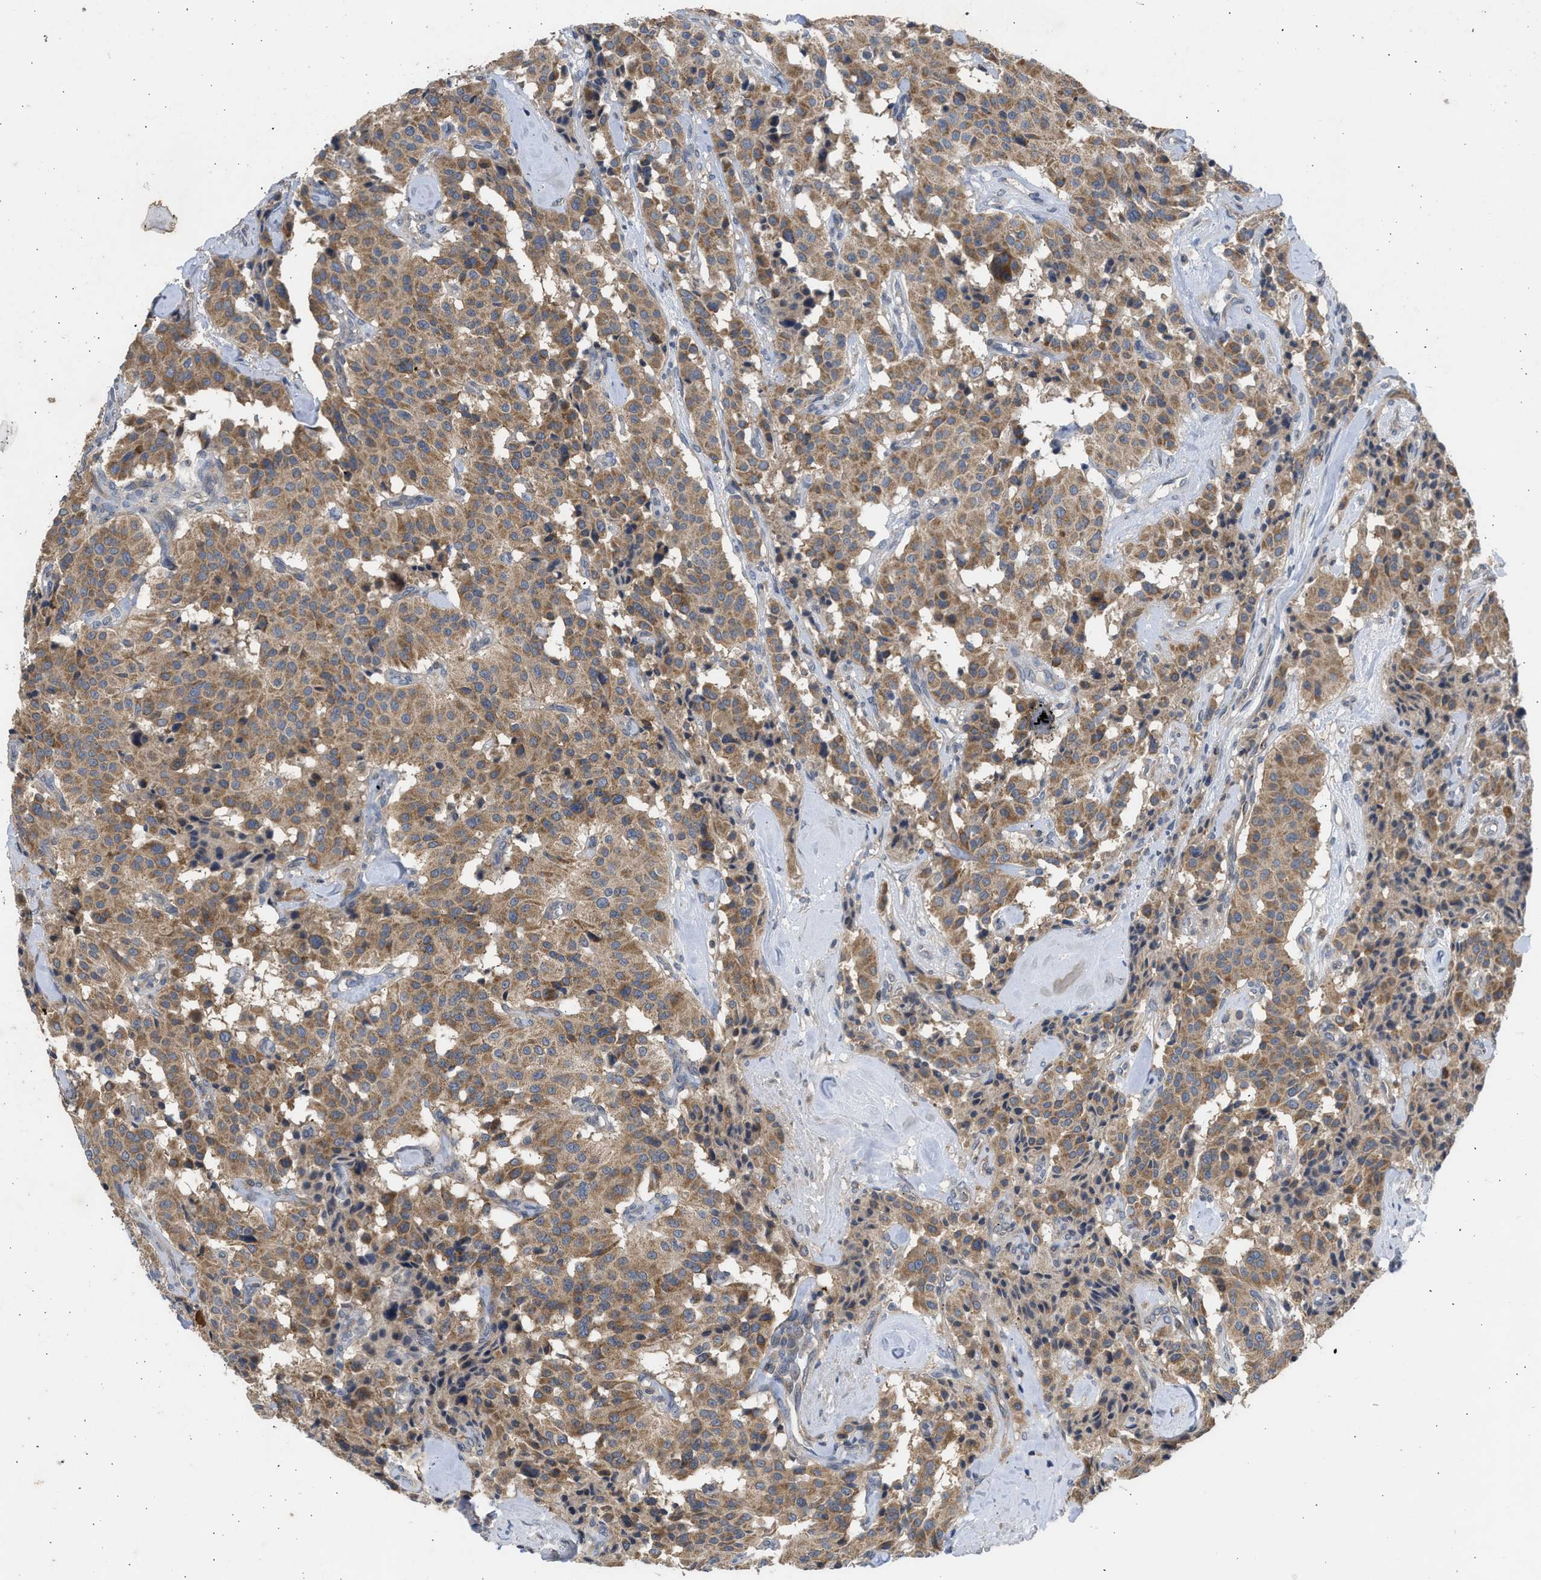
{"staining": {"intensity": "moderate", "quantity": ">75%", "location": "cytoplasmic/membranous"}, "tissue": "carcinoid", "cell_type": "Tumor cells", "image_type": "cancer", "snomed": [{"axis": "morphology", "description": "Carcinoid, malignant, NOS"}, {"axis": "topography", "description": "Lung"}], "caption": "Brown immunohistochemical staining in carcinoid reveals moderate cytoplasmic/membranous positivity in about >75% of tumor cells.", "gene": "CYP1A1", "patient": {"sex": "male", "age": 30}}